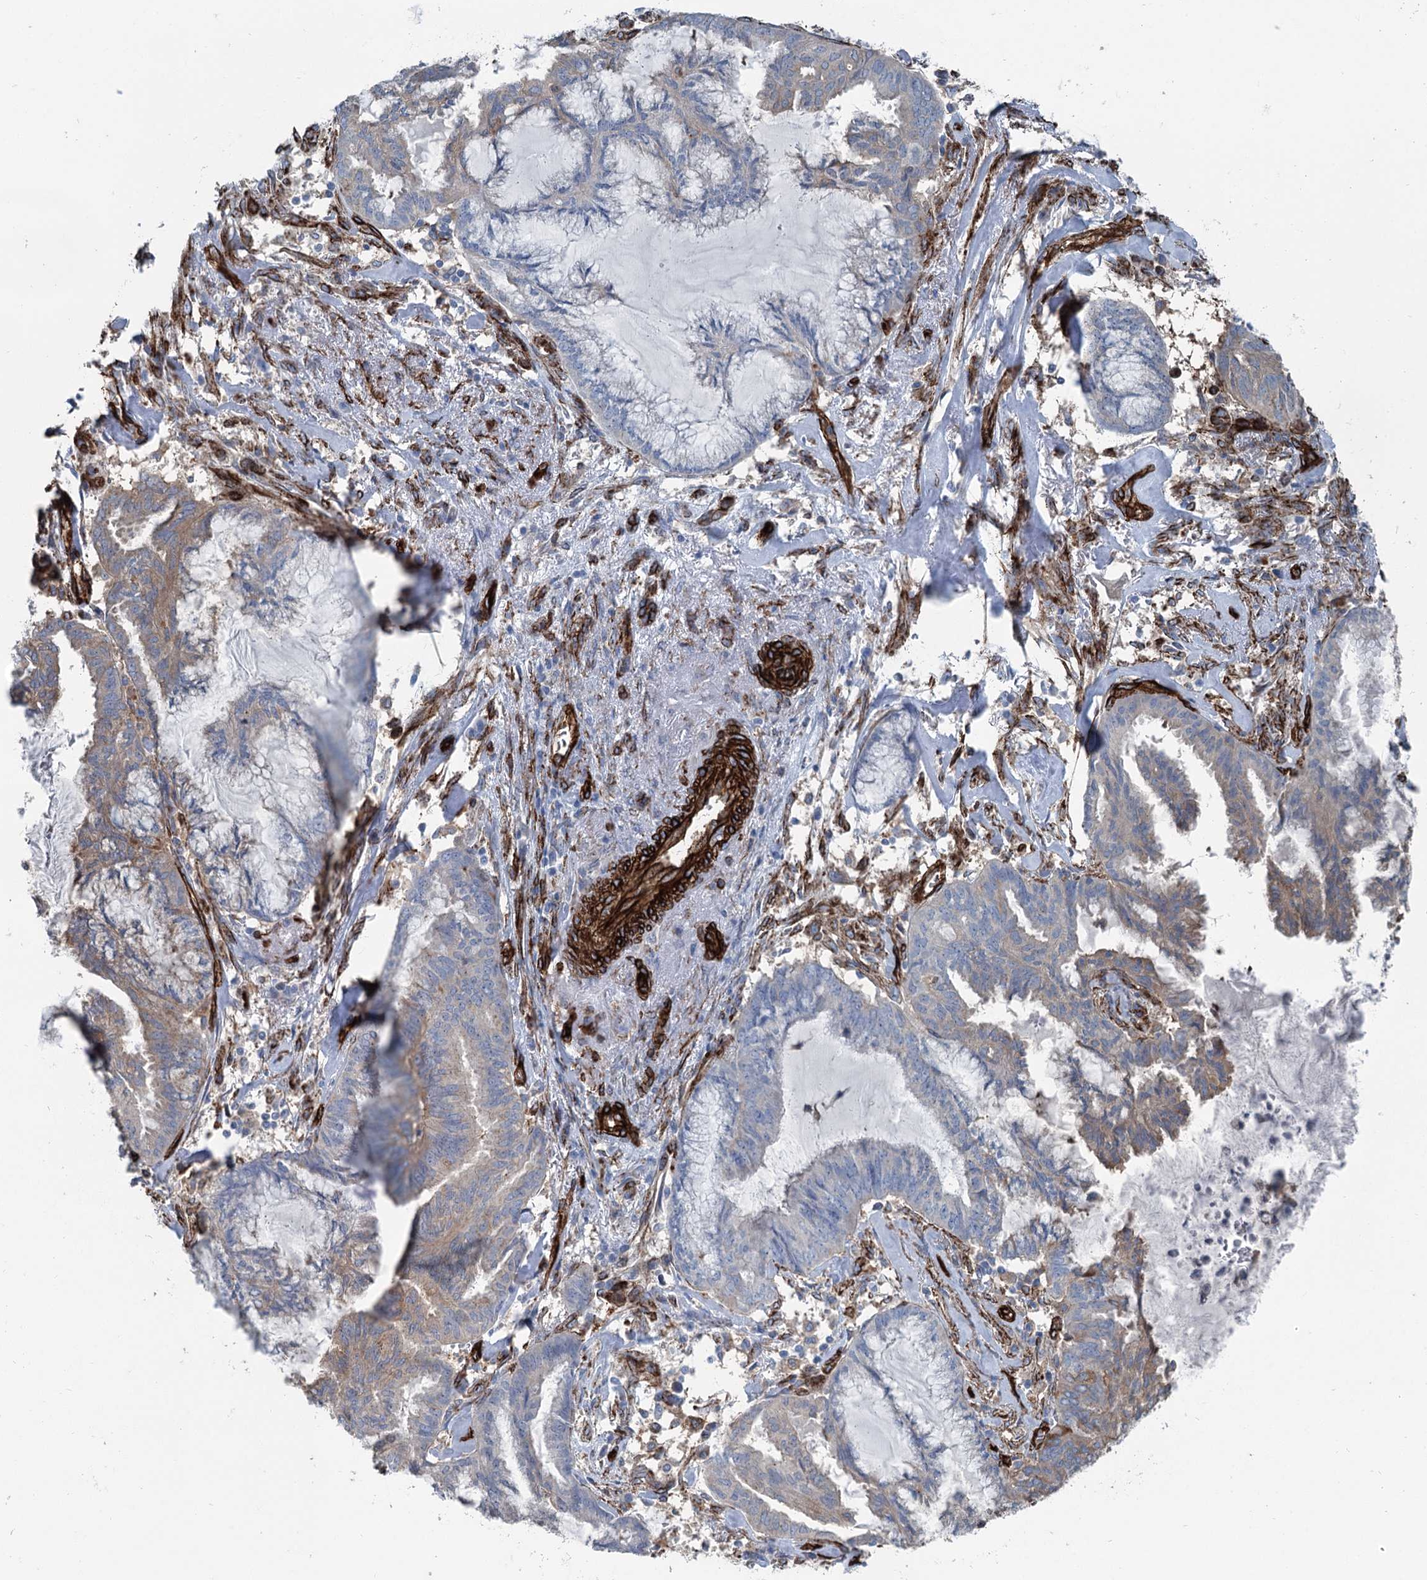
{"staining": {"intensity": "weak", "quantity": "<25%", "location": "cytoplasmic/membranous"}, "tissue": "endometrial cancer", "cell_type": "Tumor cells", "image_type": "cancer", "snomed": [{"axis": "morphology", "description": "Adenocarcinoma, NOS"}, {"axis": "topography", "description": "Endometrium"}], "caption": "This image is of endometrial cancer (adenocarcinoma) stained with immunohistochemistry (IHC) to label a protein in brown with the nuclei are counter-stained blue. There is no positivity in tumor cells.", "gene": "IQSEC1", "patient": {"sex": "female", "age": 86}}